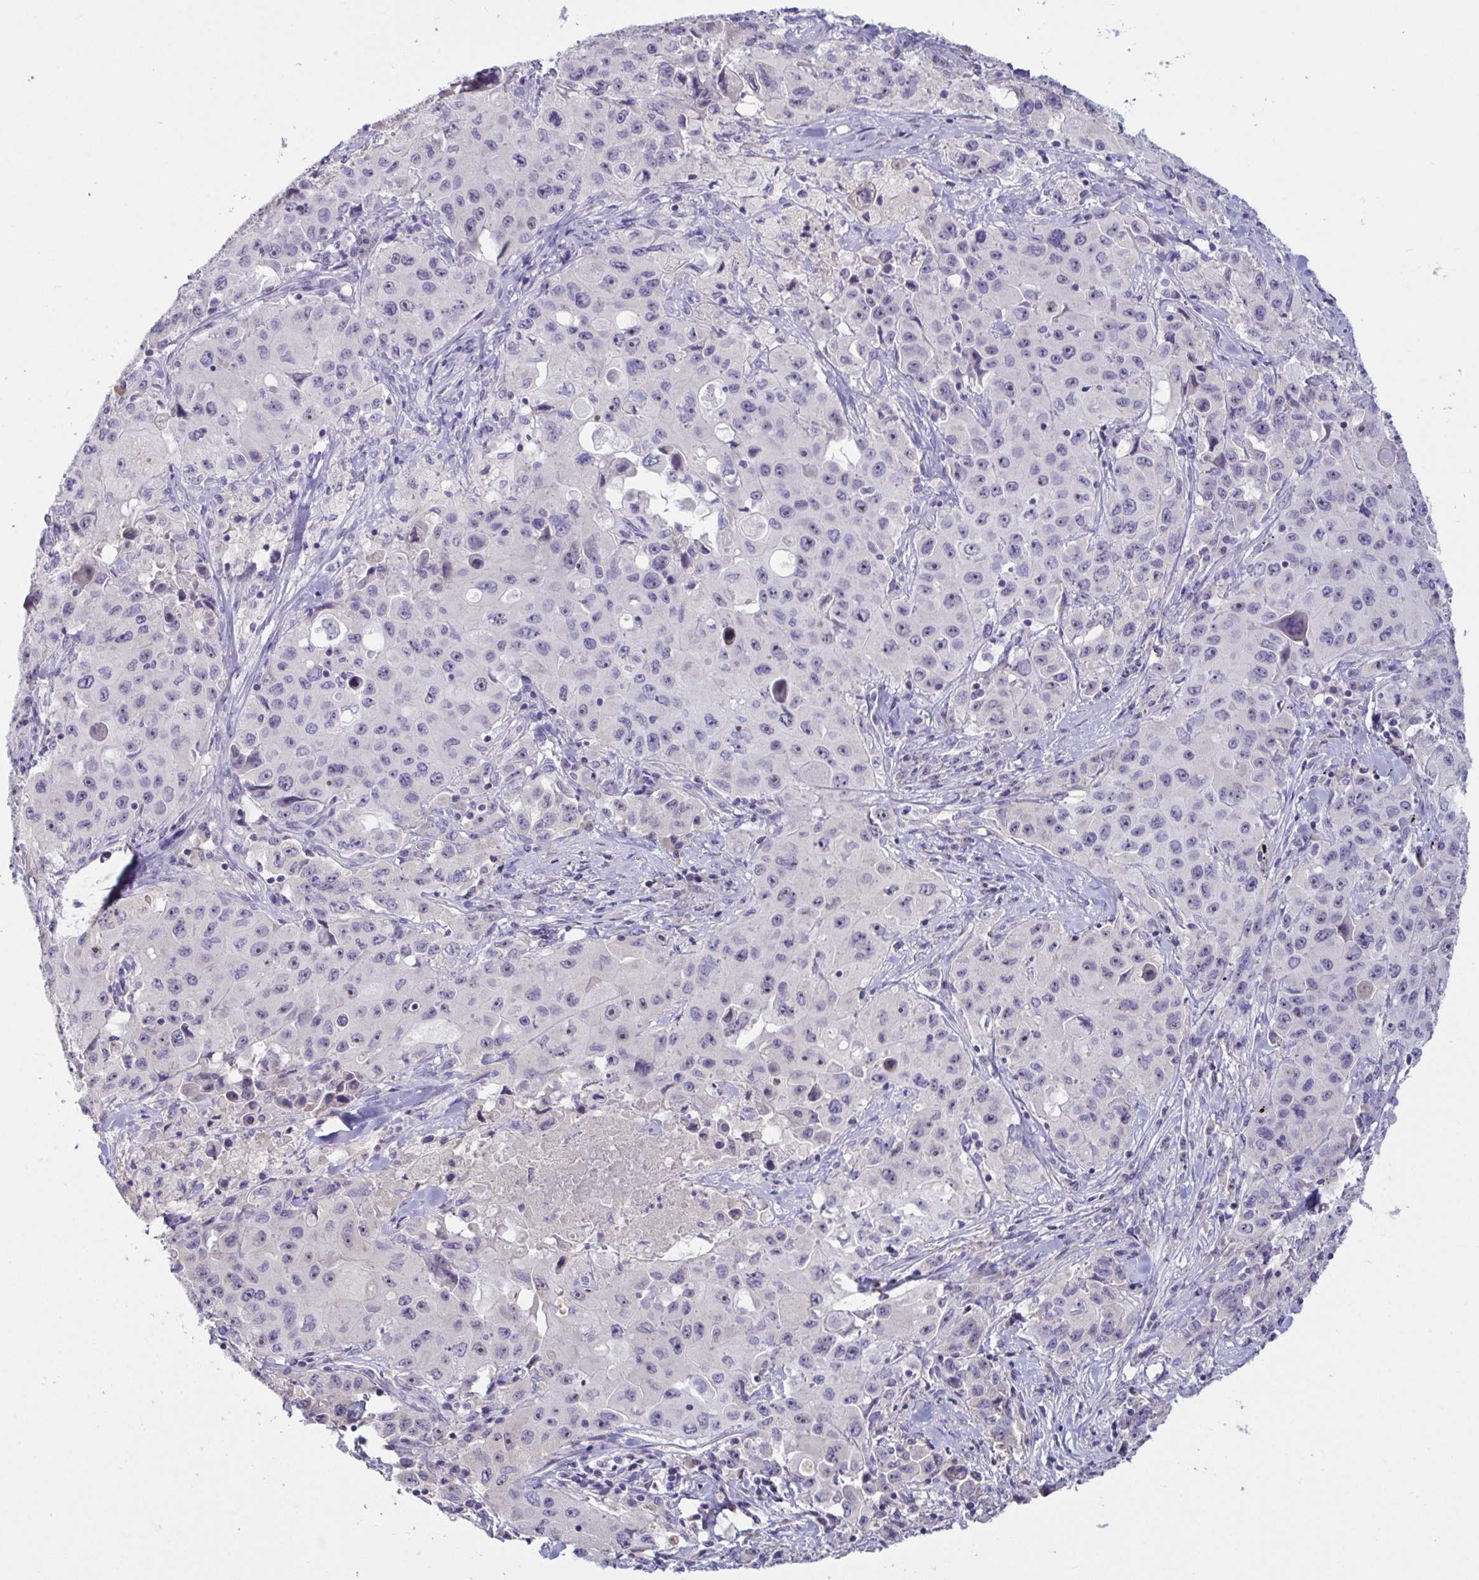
{"staining": {"intensity": "negative", "quantity": "none", "location": "none"}, "tissue": "lung cancer", "cell_type": "Tumor cells", "image_type": "cancer", "snomed": [{"axis": "morphology", "description": "Squamous cell carcinoma, NOS"}, {"axis": "topography", "description": "Lung"}], "caption": "Immunohistochemistry (IHC) of lung cancer (squamous cell carcinoma) shows no expression in tumor cells.", "gene": "MYC", "patient": {"sex": "male", "age": 63}}